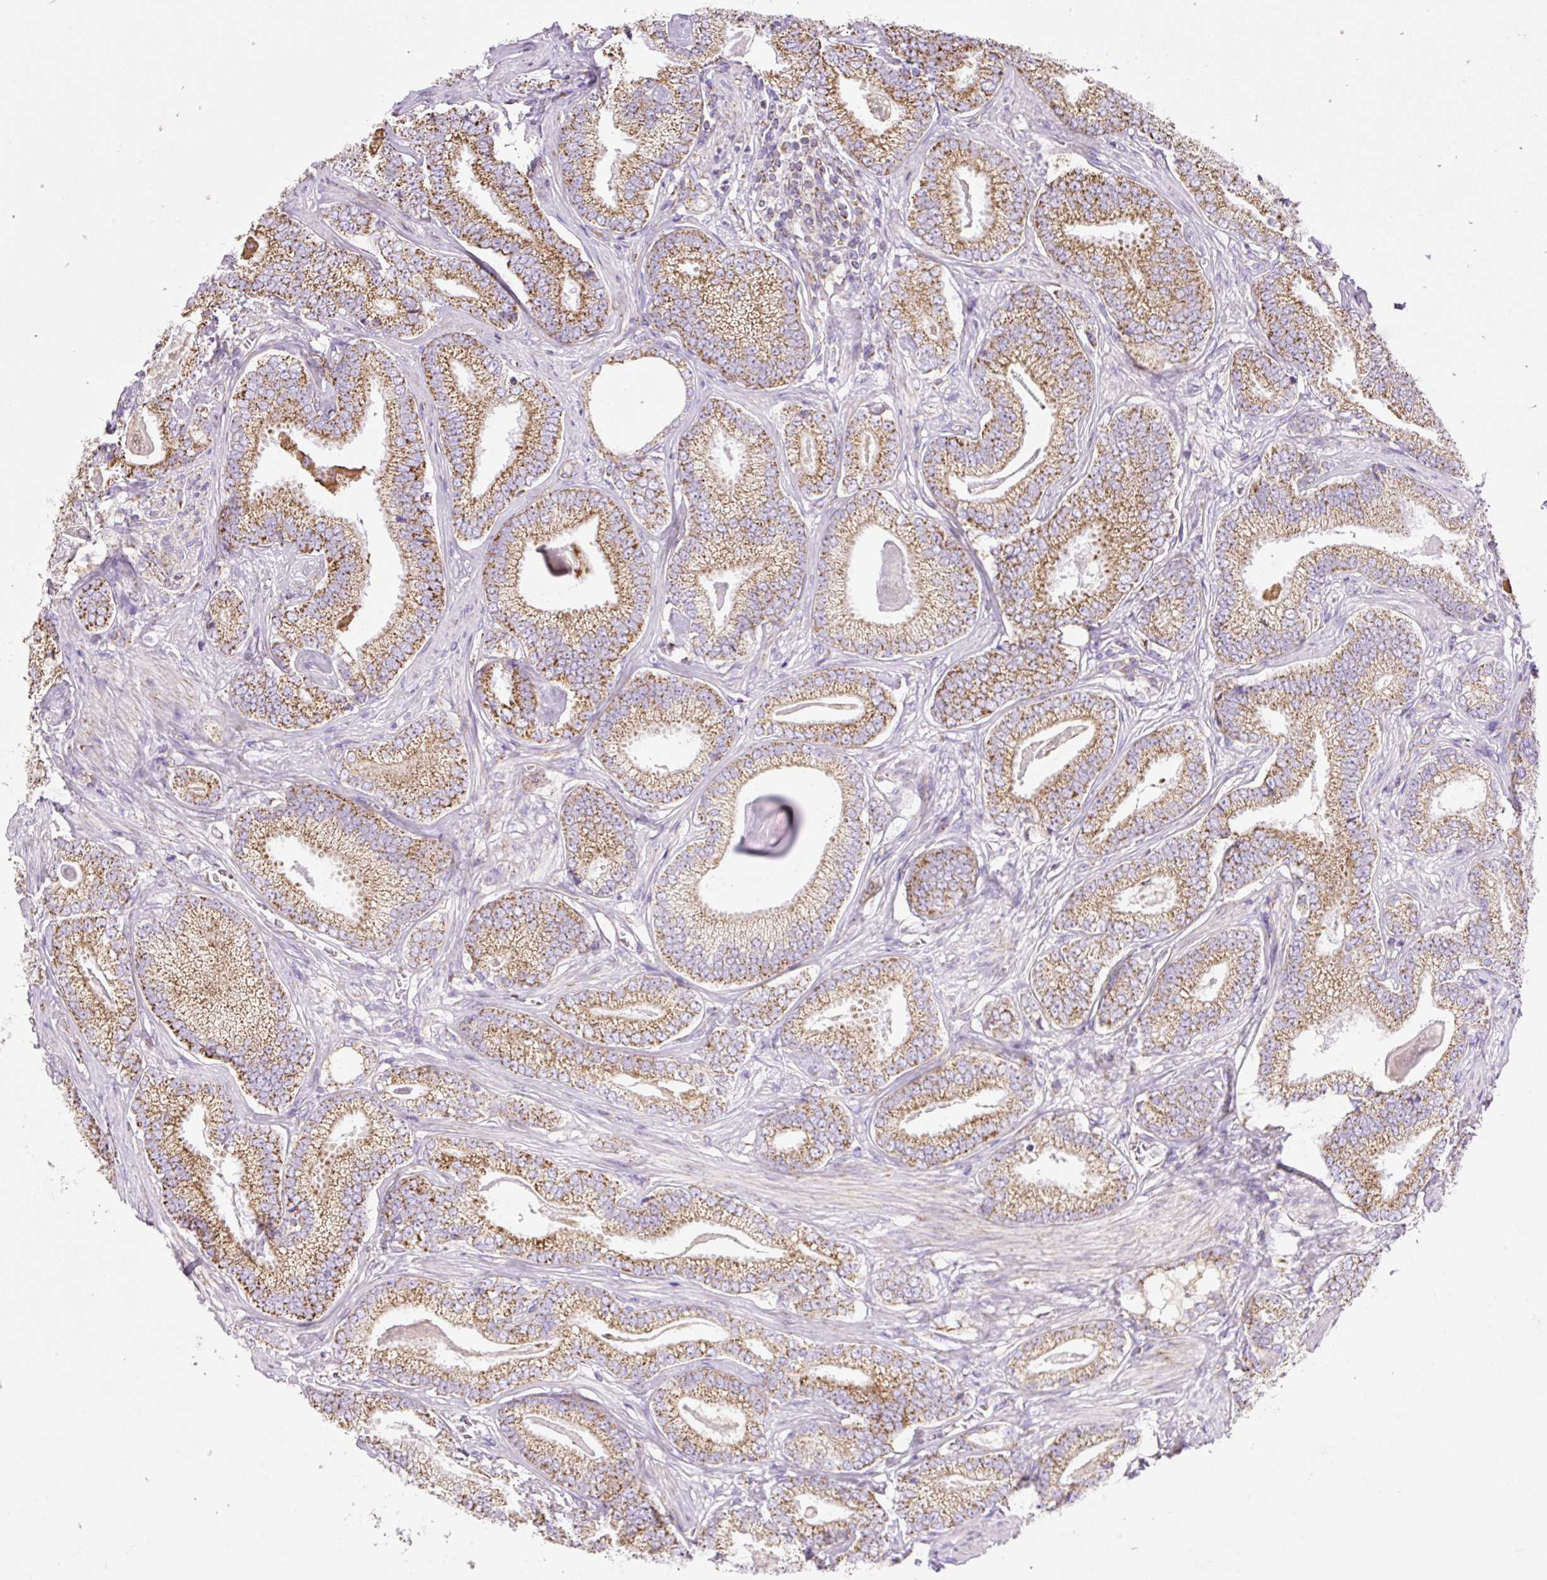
{"staining": {"intensity": "moderate", "quantity": ">75%", "location": "cytoplasmic/membranous"}, "tissue": "prostate cancer", "cell_type": "Tumor cells", "image_type": "cancer", "snomed": [{"axis": "morphology", "description": "Adenocarcinoma, Low grade"}, {"axis": "topography", "description": "Prostate"}], "caption": "IHC (DAB (3,3'-diaminobenzidine)) staining of human prostate cancer (adenocarcinoma (low-grade)) exhibits moderate cytoplasmic/membranous protein staining in about >75% of tumor cells. (brown staining indicates protein expression, while blue staining denotes nuclei).", "gene": "DAAM2", "patient": {"sex": "male", "age": 63}}